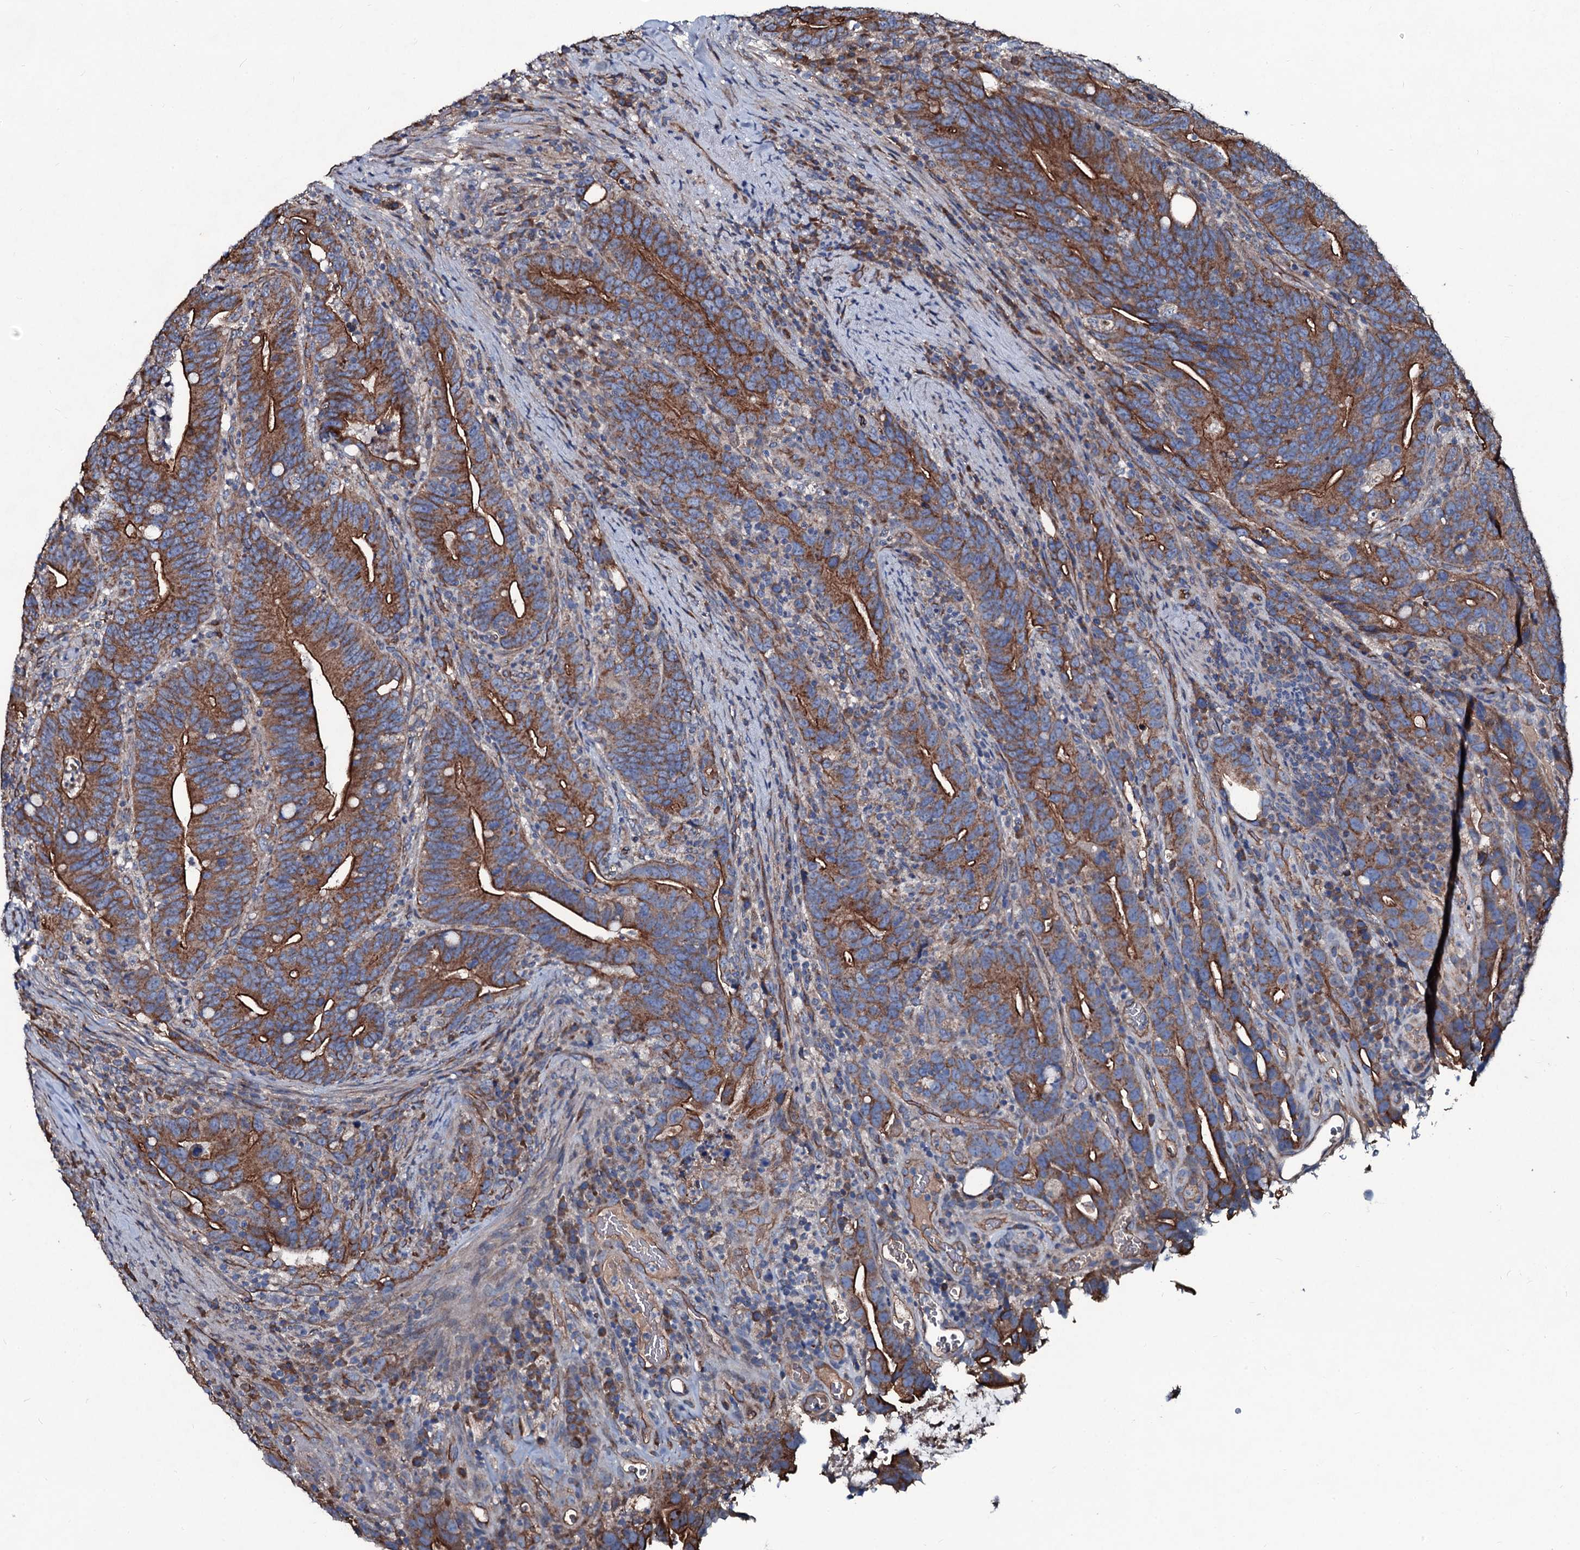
{"staining": {"intensity": "strong", "quantity": ">75%", "location": "cytoplasmic/membranous"}, "tissue": "colorectal cancer", "cell_type": "Tumor cells", "image_type": "cancer", "snomed": [{"axis": "morphology", "description": "Adenocarcinoma, NOS"}, {"axis": "topography", "description": "Colon"}], "caption": "Colorectal cancer (adenocarcinoma) was stained to show a protein in brown. There is high levels of strong cytoplasmic/membranous expression in about >75% of tumor cells.", "gene": "DMAC2", "patient": {"sex": "female", "age": 66}}